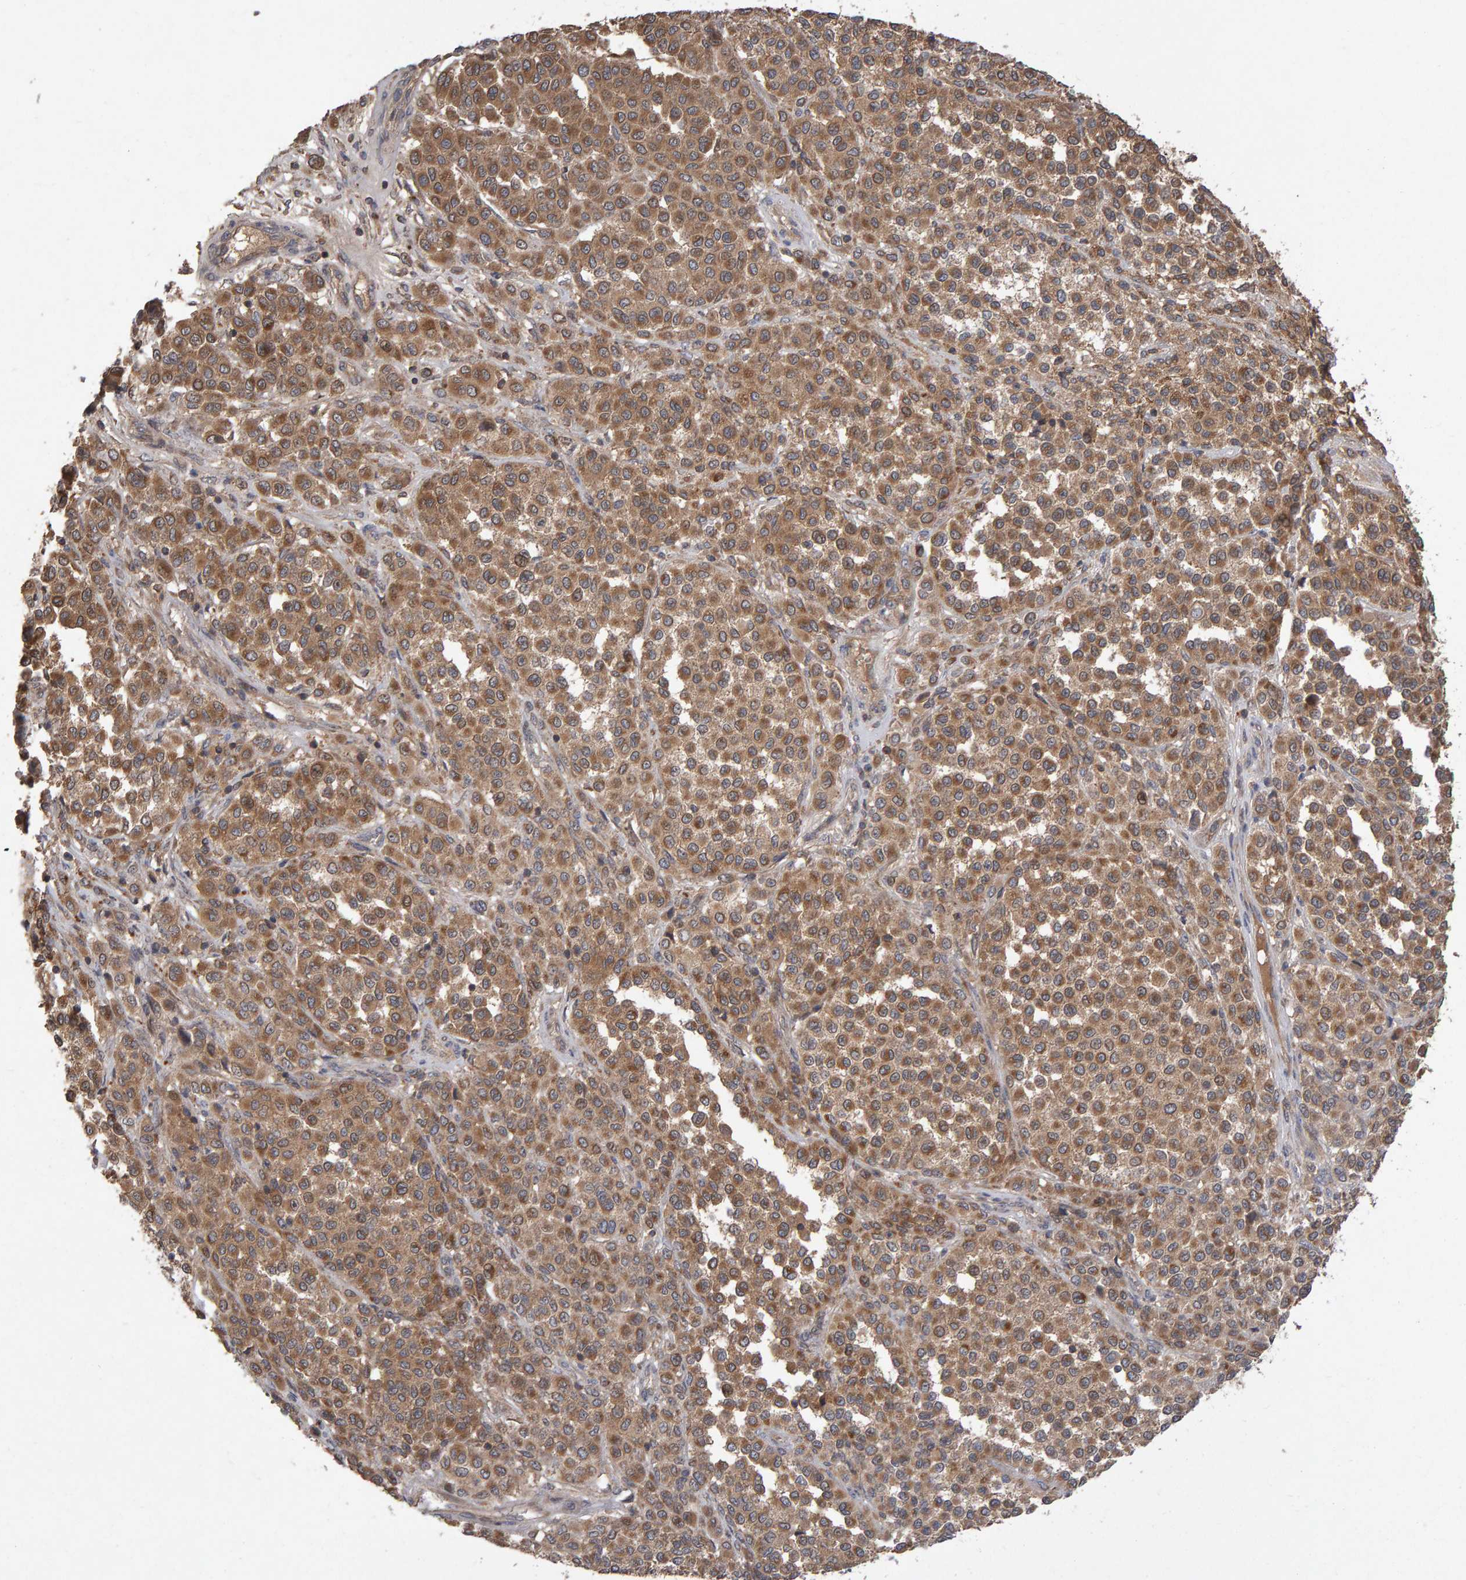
{"staining": {"intensity": "moderate", "quantity": ">75%", "location": "cytoplasmic/membranous"}, "tissue": "melanoma", "cell_type": "Tumor cells", "image_type": "cancer", "snomed": [{"axis": "morphology", "description": "Malignant melanoma, Metastatic site"}, {"axis": "topography", "description": "Pancreas"}], "caption": "Brown immunohistochemical staining in melanoma demonstrates moderate cytoplasmic/membranous staining in approximately >75% of tumor cells.", "gene": "PGS1", "patient": {"sex": "female", "age": 30}}